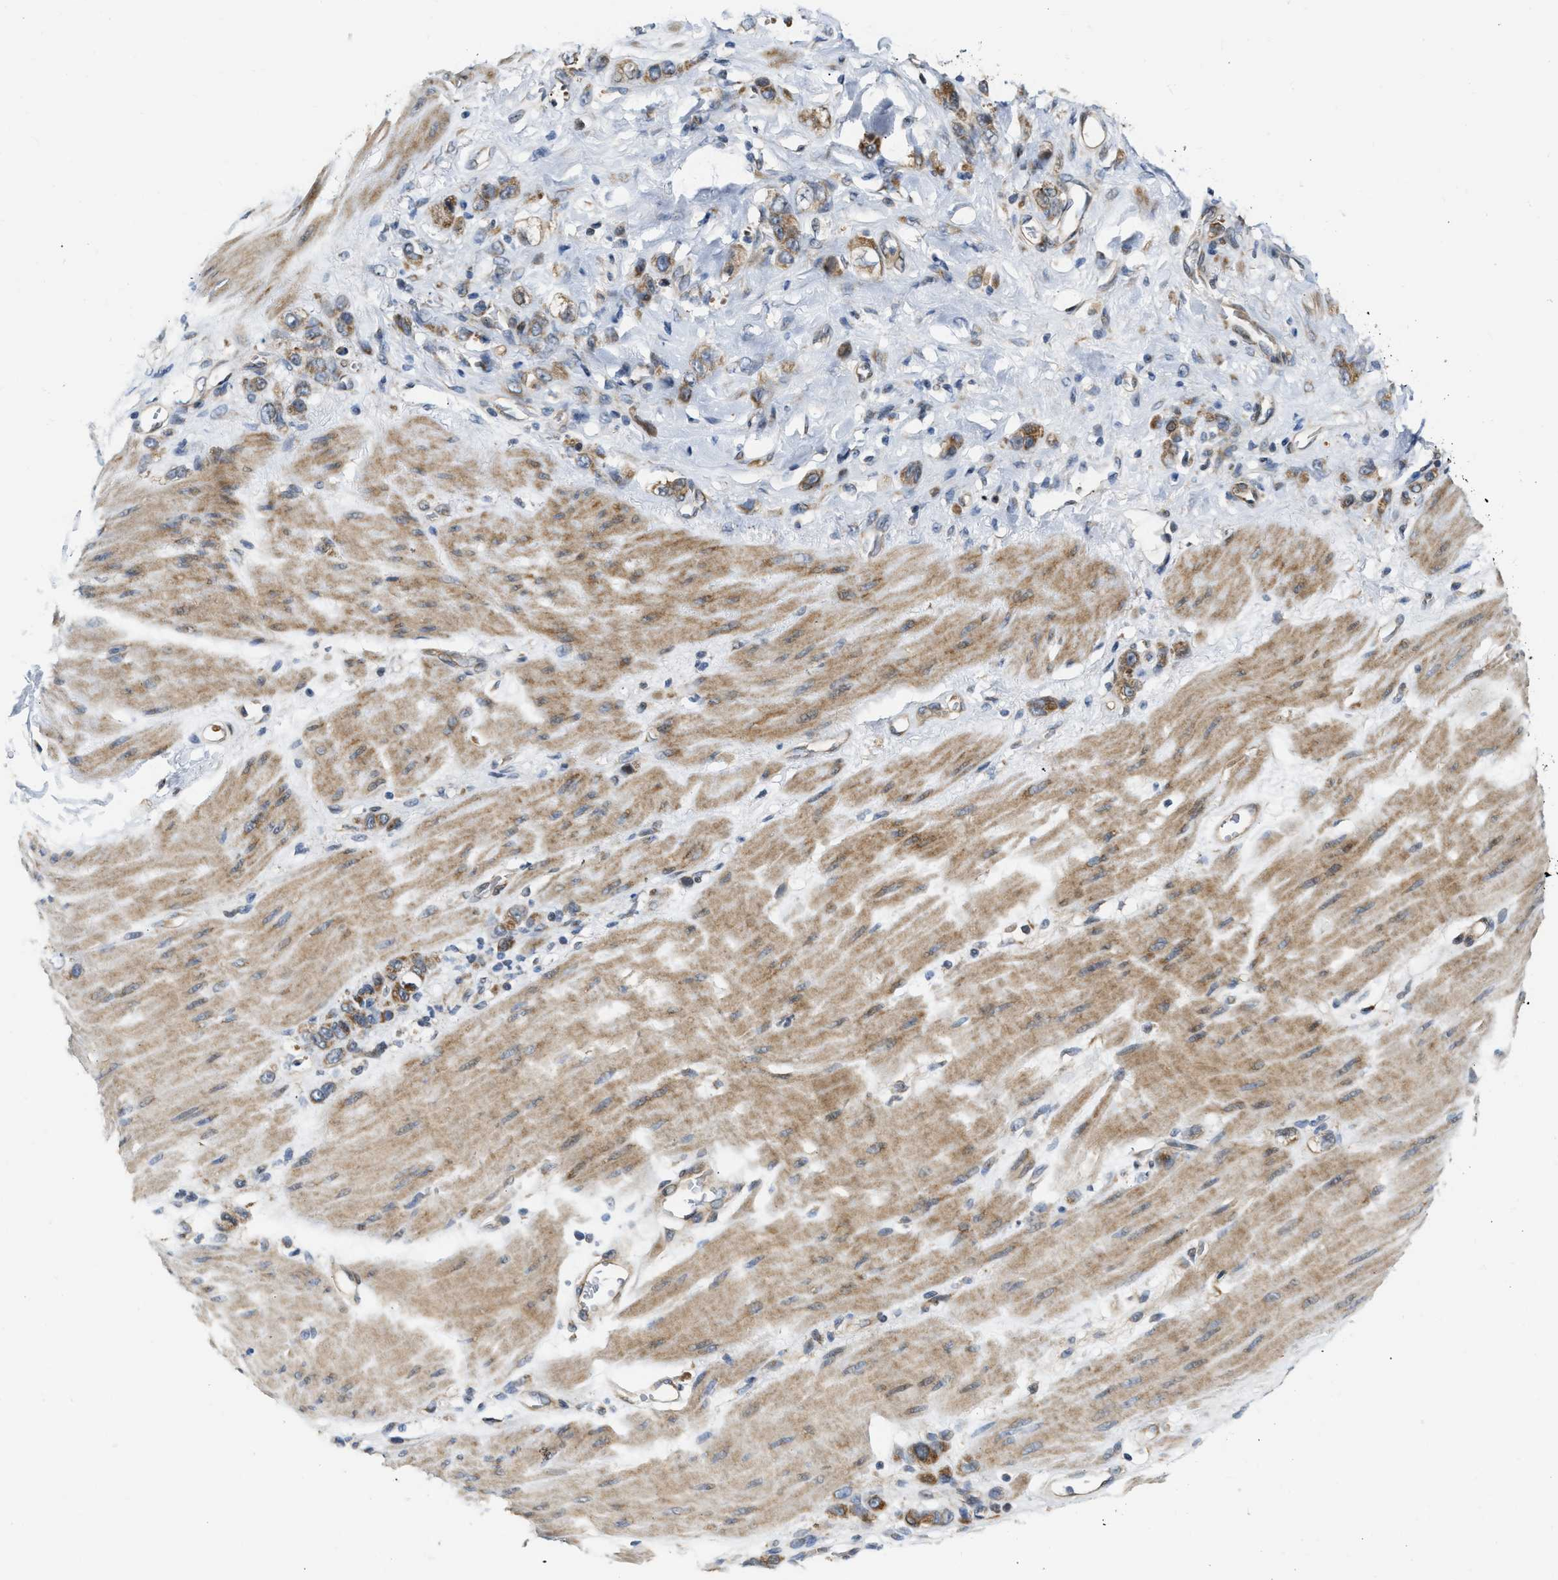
{"staining": {"intensity": "moderate", "quantity": ">75%", "location": "cytoplasmic/membranous"}, "tissue": "stomach cancer", "cell_type": "Tumor cells", "image_type": "cancer", "snomed": [{"axis": "morphology", "description": "Adenocarcinoma, NOS"}, {"axis": "topography", "description": "Stomach"}], "caption": "Immunohistochemistry (IHC) micrograph of neoplastic tissue: human stomach adenocarcinoma stained using immunohistochemistry (IHC) displays medium levels of moderate protein expression localized specifically in the cytoplasmic/membranous of tumor cells, appearing as a cytoplasmic/membranous brown color.", "gene": "DEPTOR", "patient": {"sex": "male", "age": 82}}